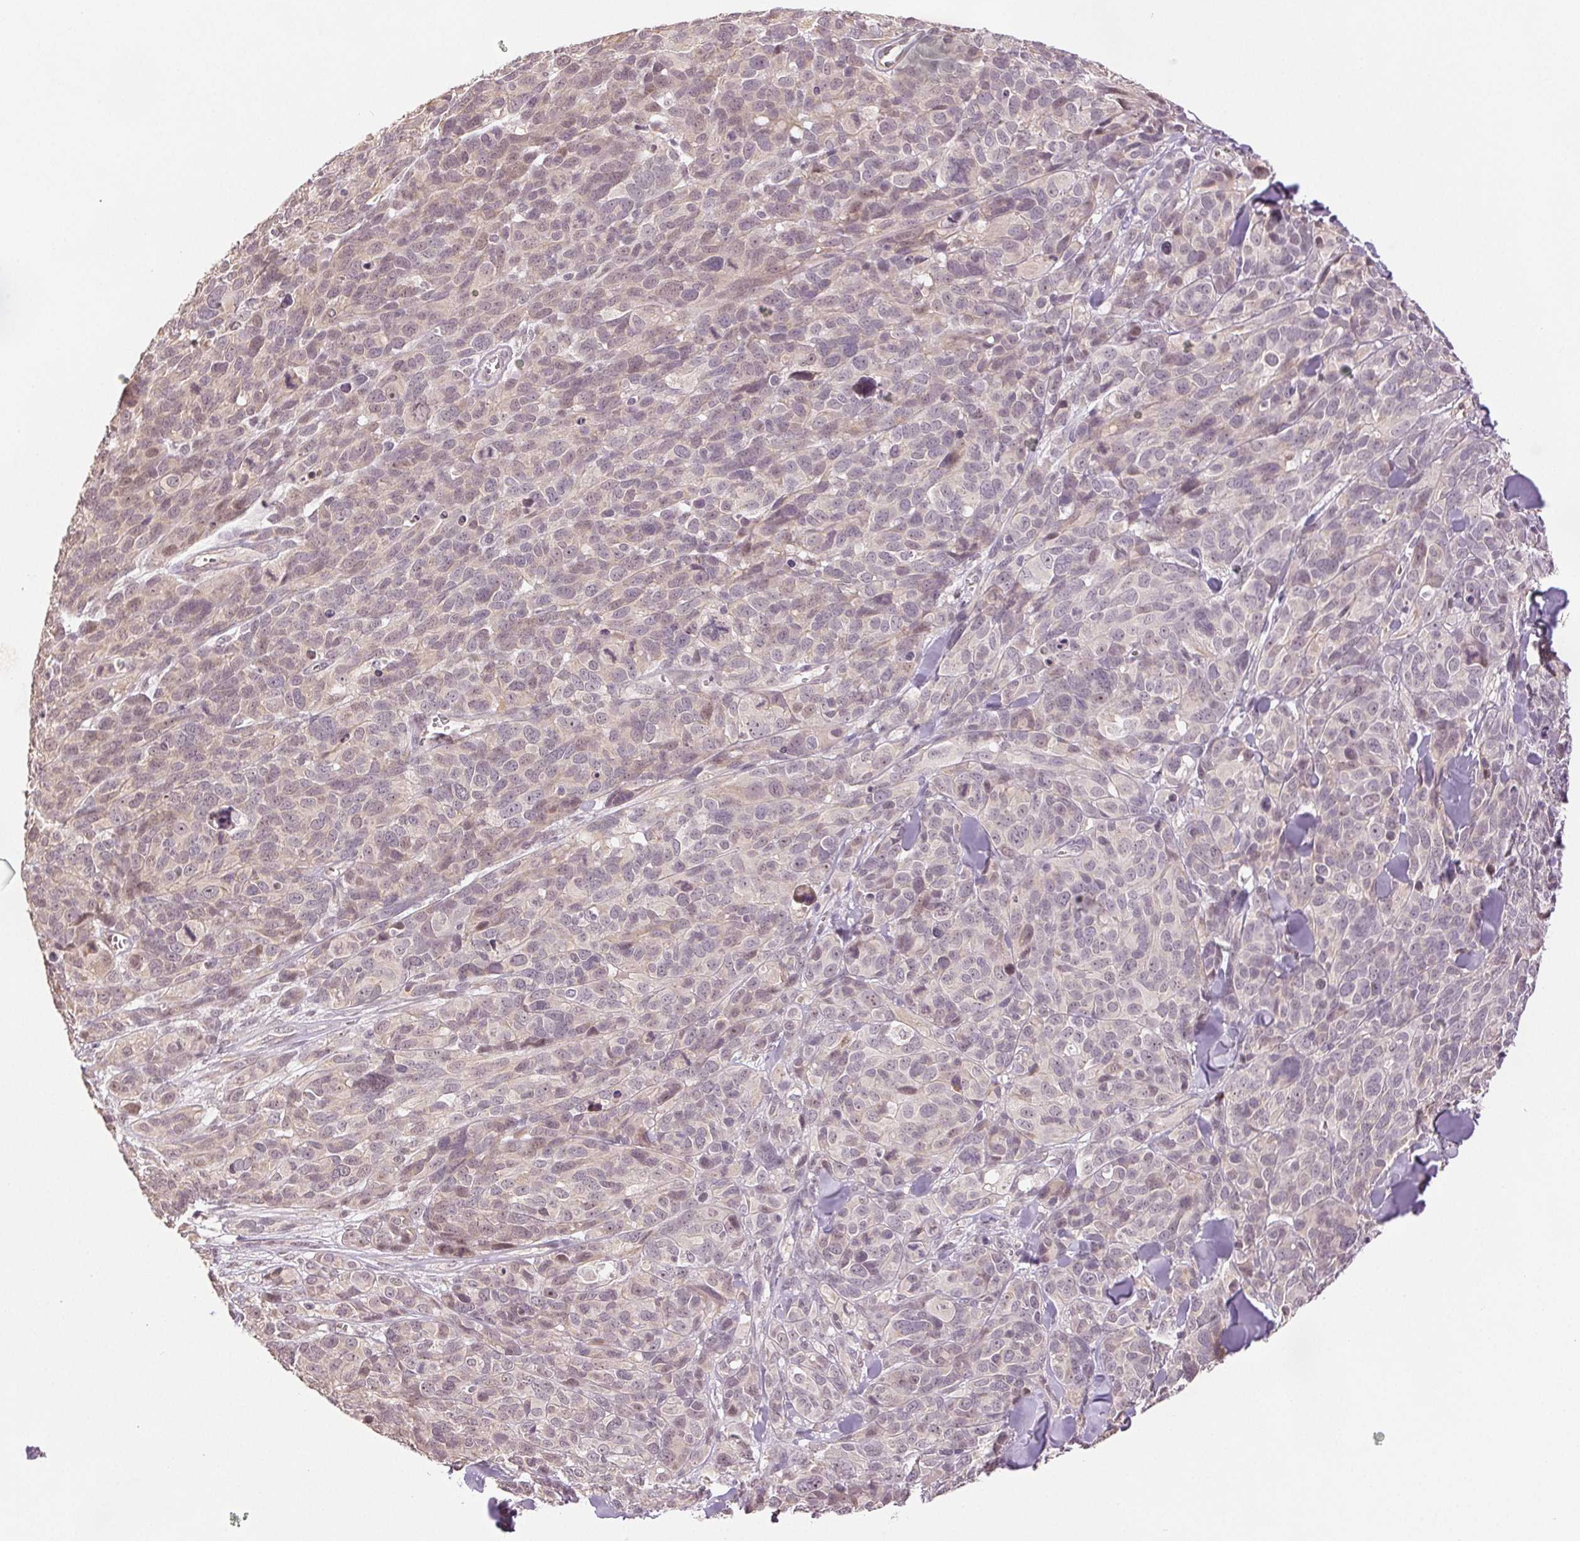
{"staining": {"intensity": "weak", "quantity": "<25%", "location": "nuclear"}, "tissue": "melanoma", "cell_type": "Tumor cells", "image_type": "cancer", "snomed": [{"axis": "morphology", "description": "Malignant melanoma, NOS"}, {"axis": "topography", "description": "Skin"}], "caption": "Immunohistochemistry photomicrograph of human melanoma stained for a protein (brown), which shows no expression in tumor cells. The staining is performed using DAB brown chromogen with nuclei counter-stained in using hematoxylin.", "gene": "PLCB1", "patient": {"sex": "male", "age": 51}}